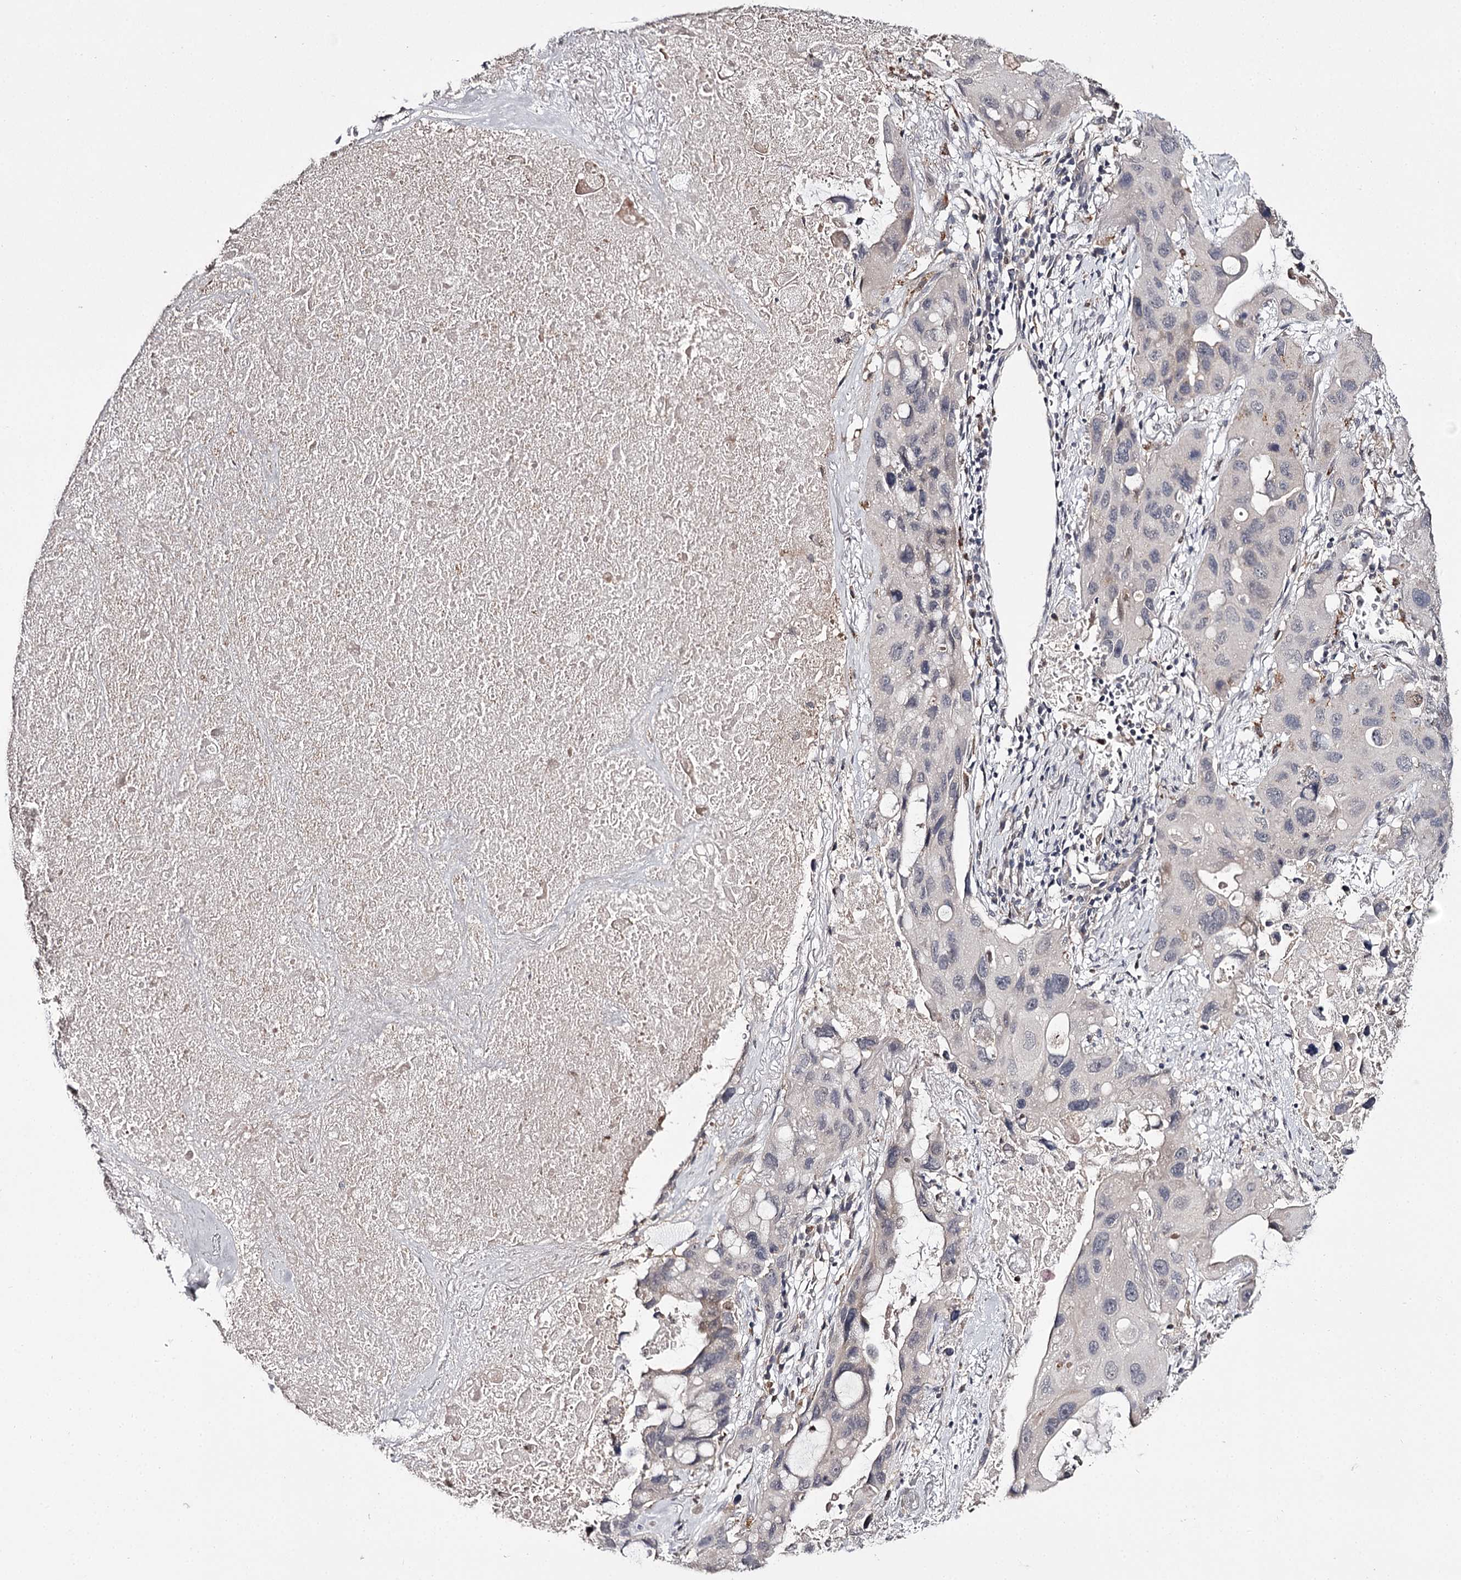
{"staining": {"intensity": "negative", "quantity": "none", "location": "none"}, "tissue": "lung cancer", "cell_type": "Tumor cells", "image_type": "cancer", "snomed": [{"axis": "morphology", "description": "Squamous cell carcinoma, NOS"}, {"axis": "topography", "description": "Lung"}], "caption": "DAB immunohistochemical staining of lung cancer reveals no significant staining in tumor cells.", "gene": "SLC32A1", "patient": {"sex": "female", "age": 73}}